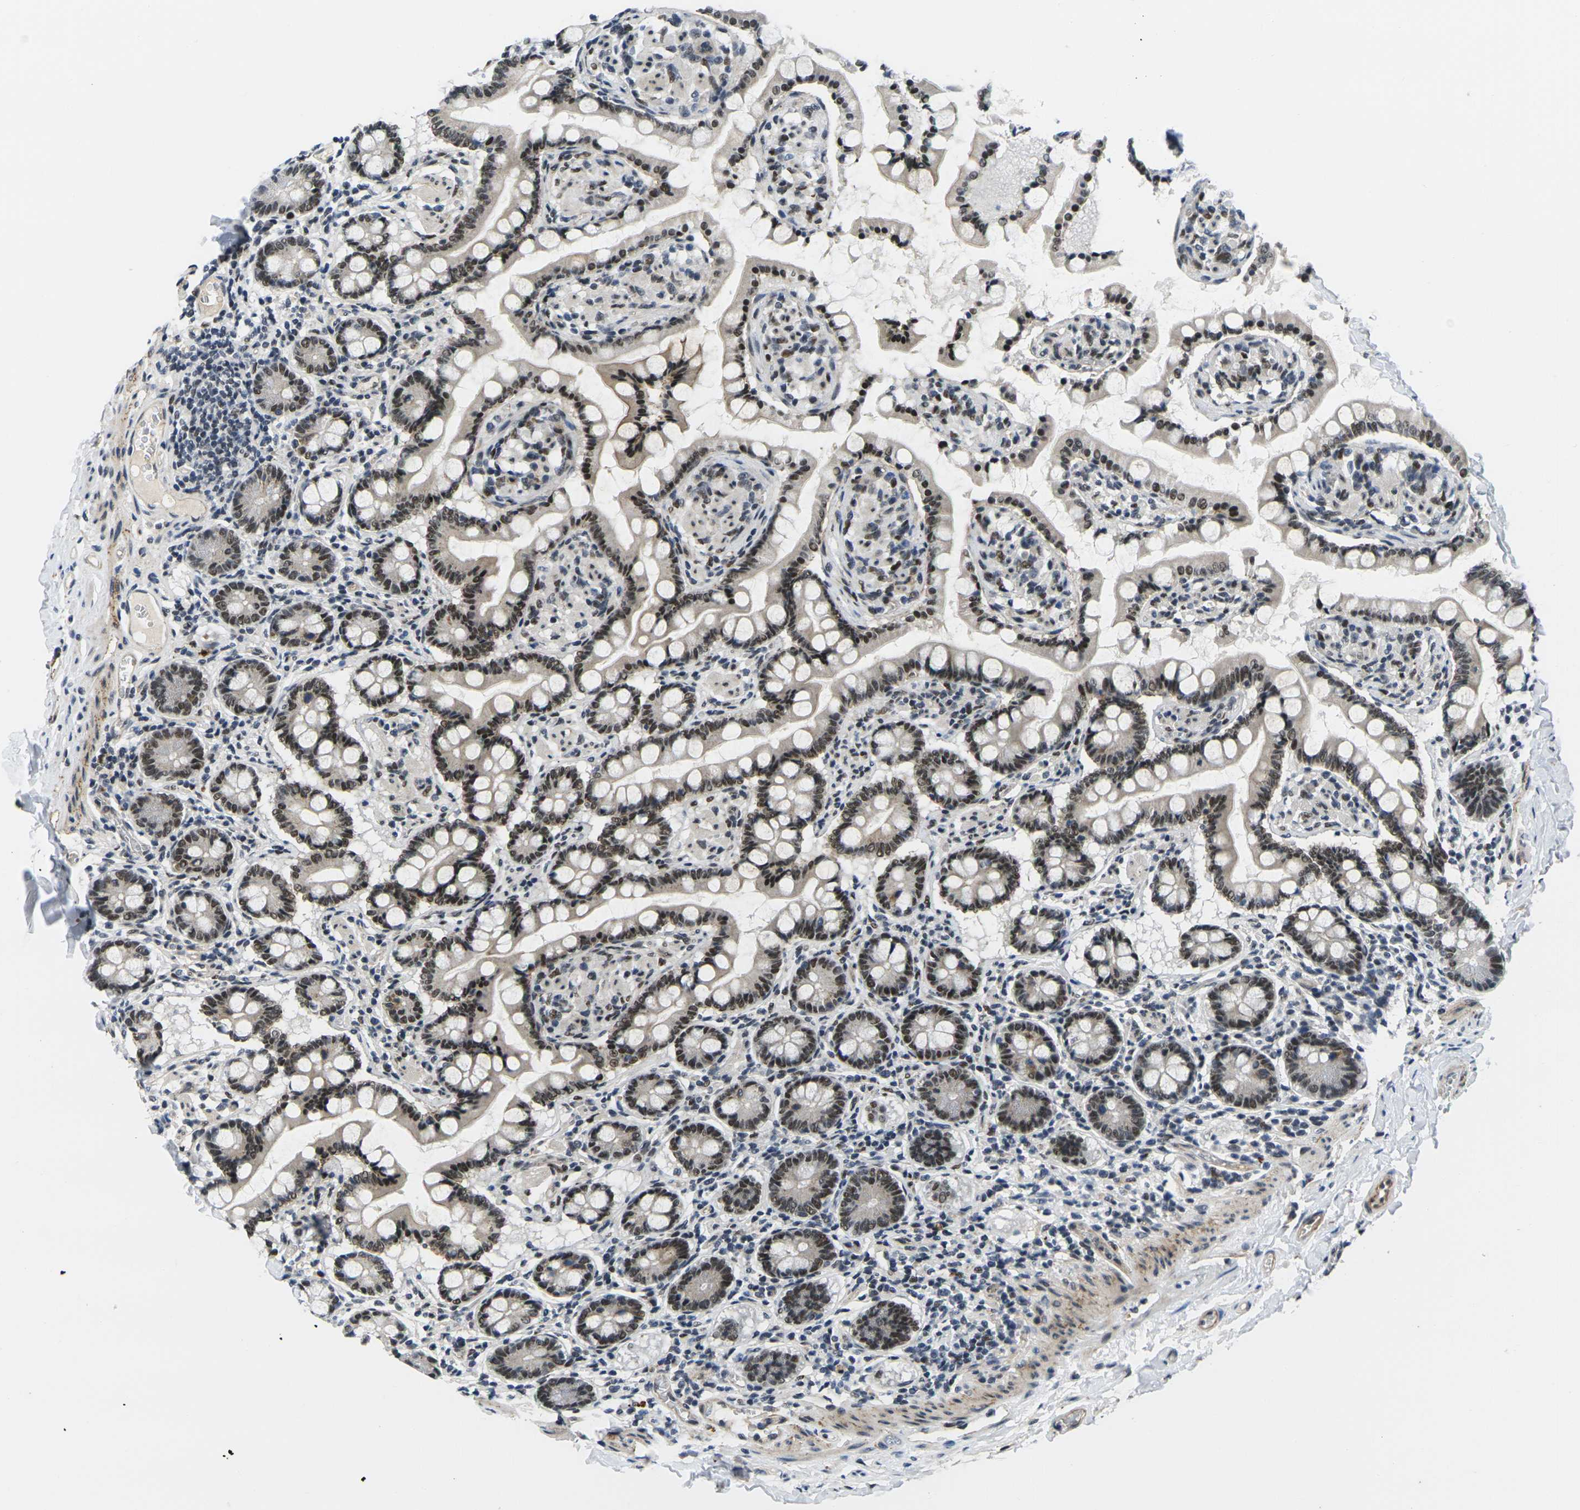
{"staining": {"intensity": "moderate", "quantity": ">75%", "location": "nuclear"}, "tissue": "small intestine", "cell_type": "Glandular cells", "image_type": "normal", "snomed": [{"axis": "morphology", "description": "Normal tissue, NOS"}, {"axis": "topography", "description": "Small intestine"}], "caption": "Small intestine stained for a protein displays moderate nuclear positivity in glandular cells. Immunohistochemistry (ihc) stains the protein in brown and the nuclei are stained blue.", "gene": "RBM7", "patient": {"sex": "male", "age": 41}}